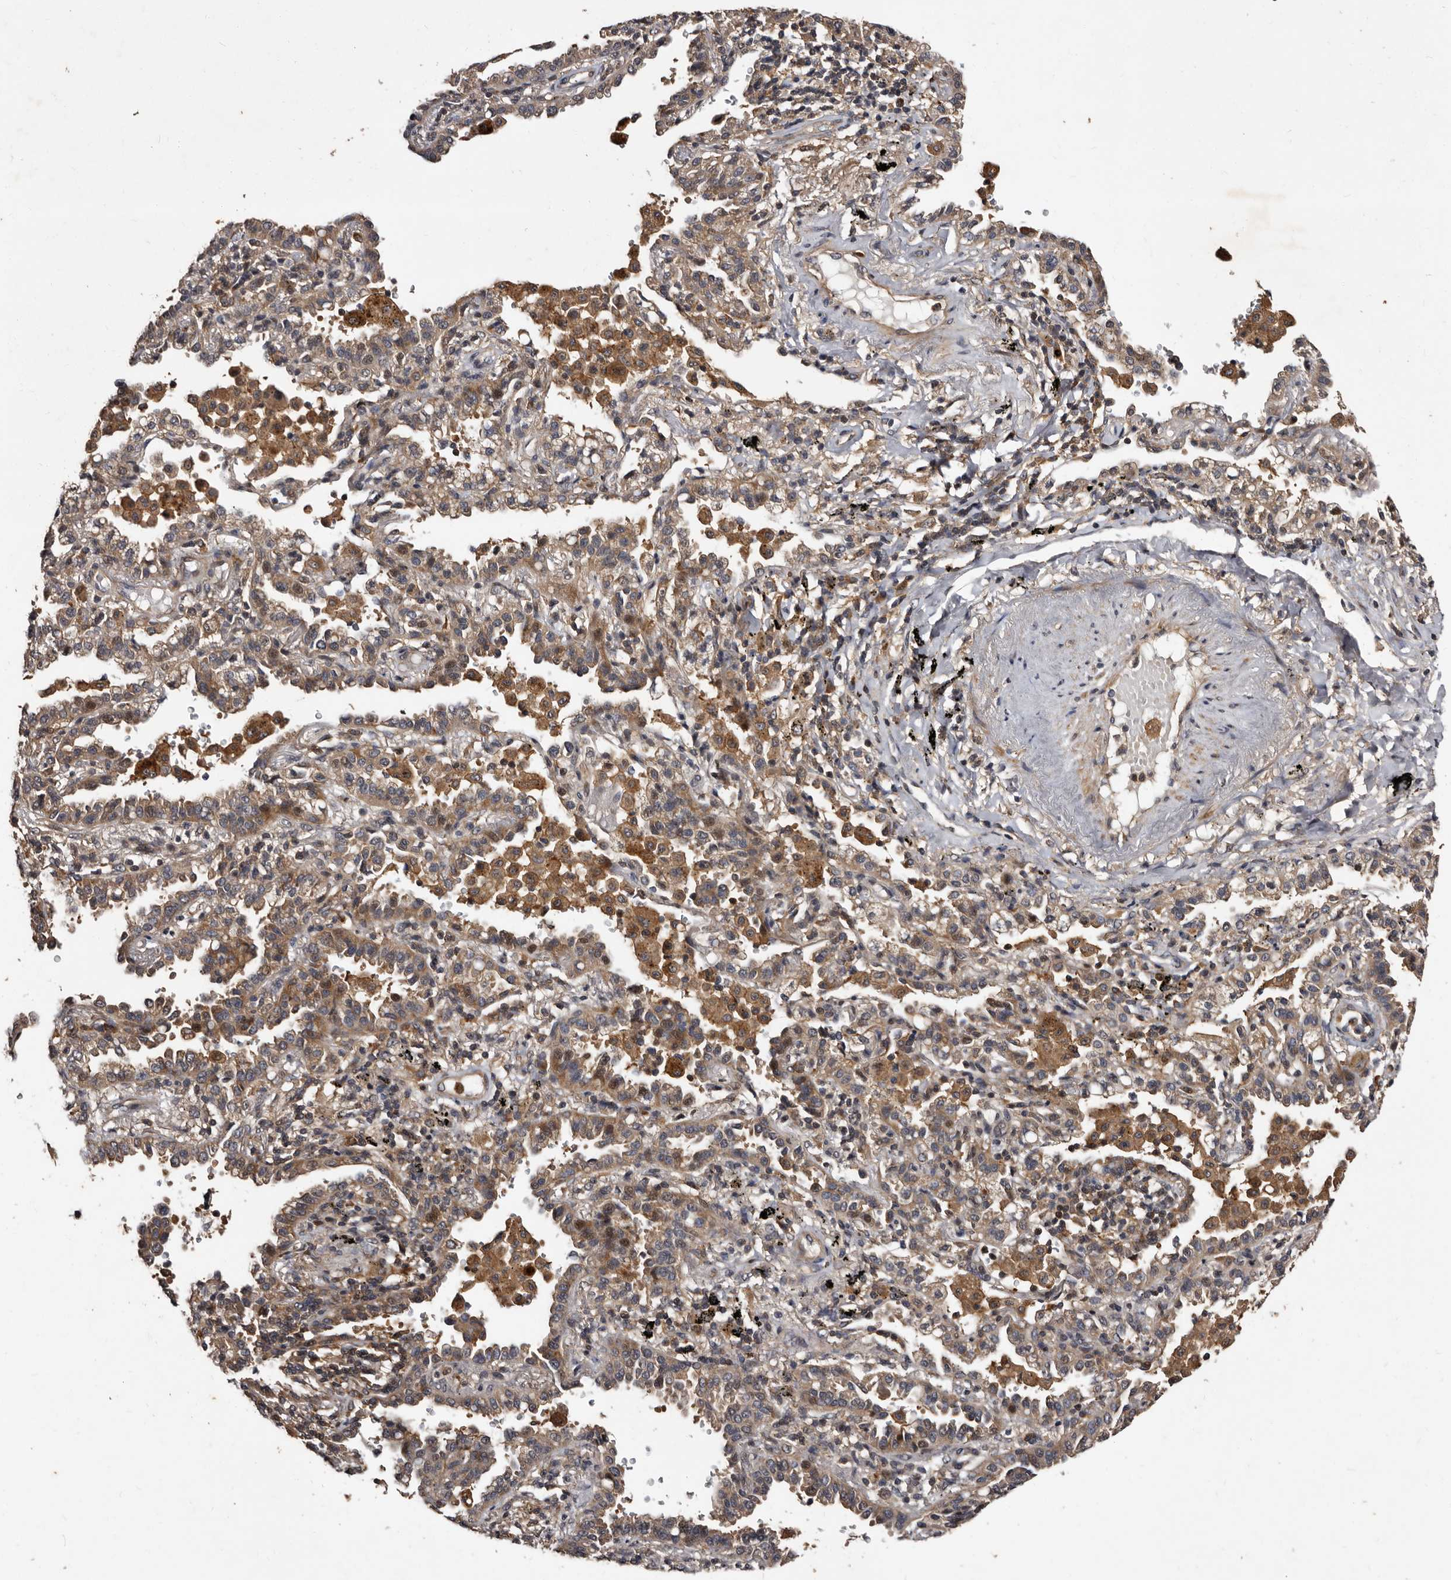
{"staining": {"intensity": "moderate", "quantity": ">75%", "location": "cytoplasmic/membranous"}, "tissue": "lung cancer", "cell_type": "Tumor cells", "image_type": "cancer", "snomed": [{"axis": "morphology", "description": "Normal tissue, NOS"}, {"axis": "morphology", "description": "Adenocarcinoma, NOS"}, {"axis": "topography", "description": "Lung"}], "caption": "Human adenocarcinoma (lung) stained with a brown dye displays moderate cytoplasmic/membranous positive positivity in approximately >75% of tumor cells.", "gene": "MKRN3", "patient": {"sex": "male", "age": 59}}